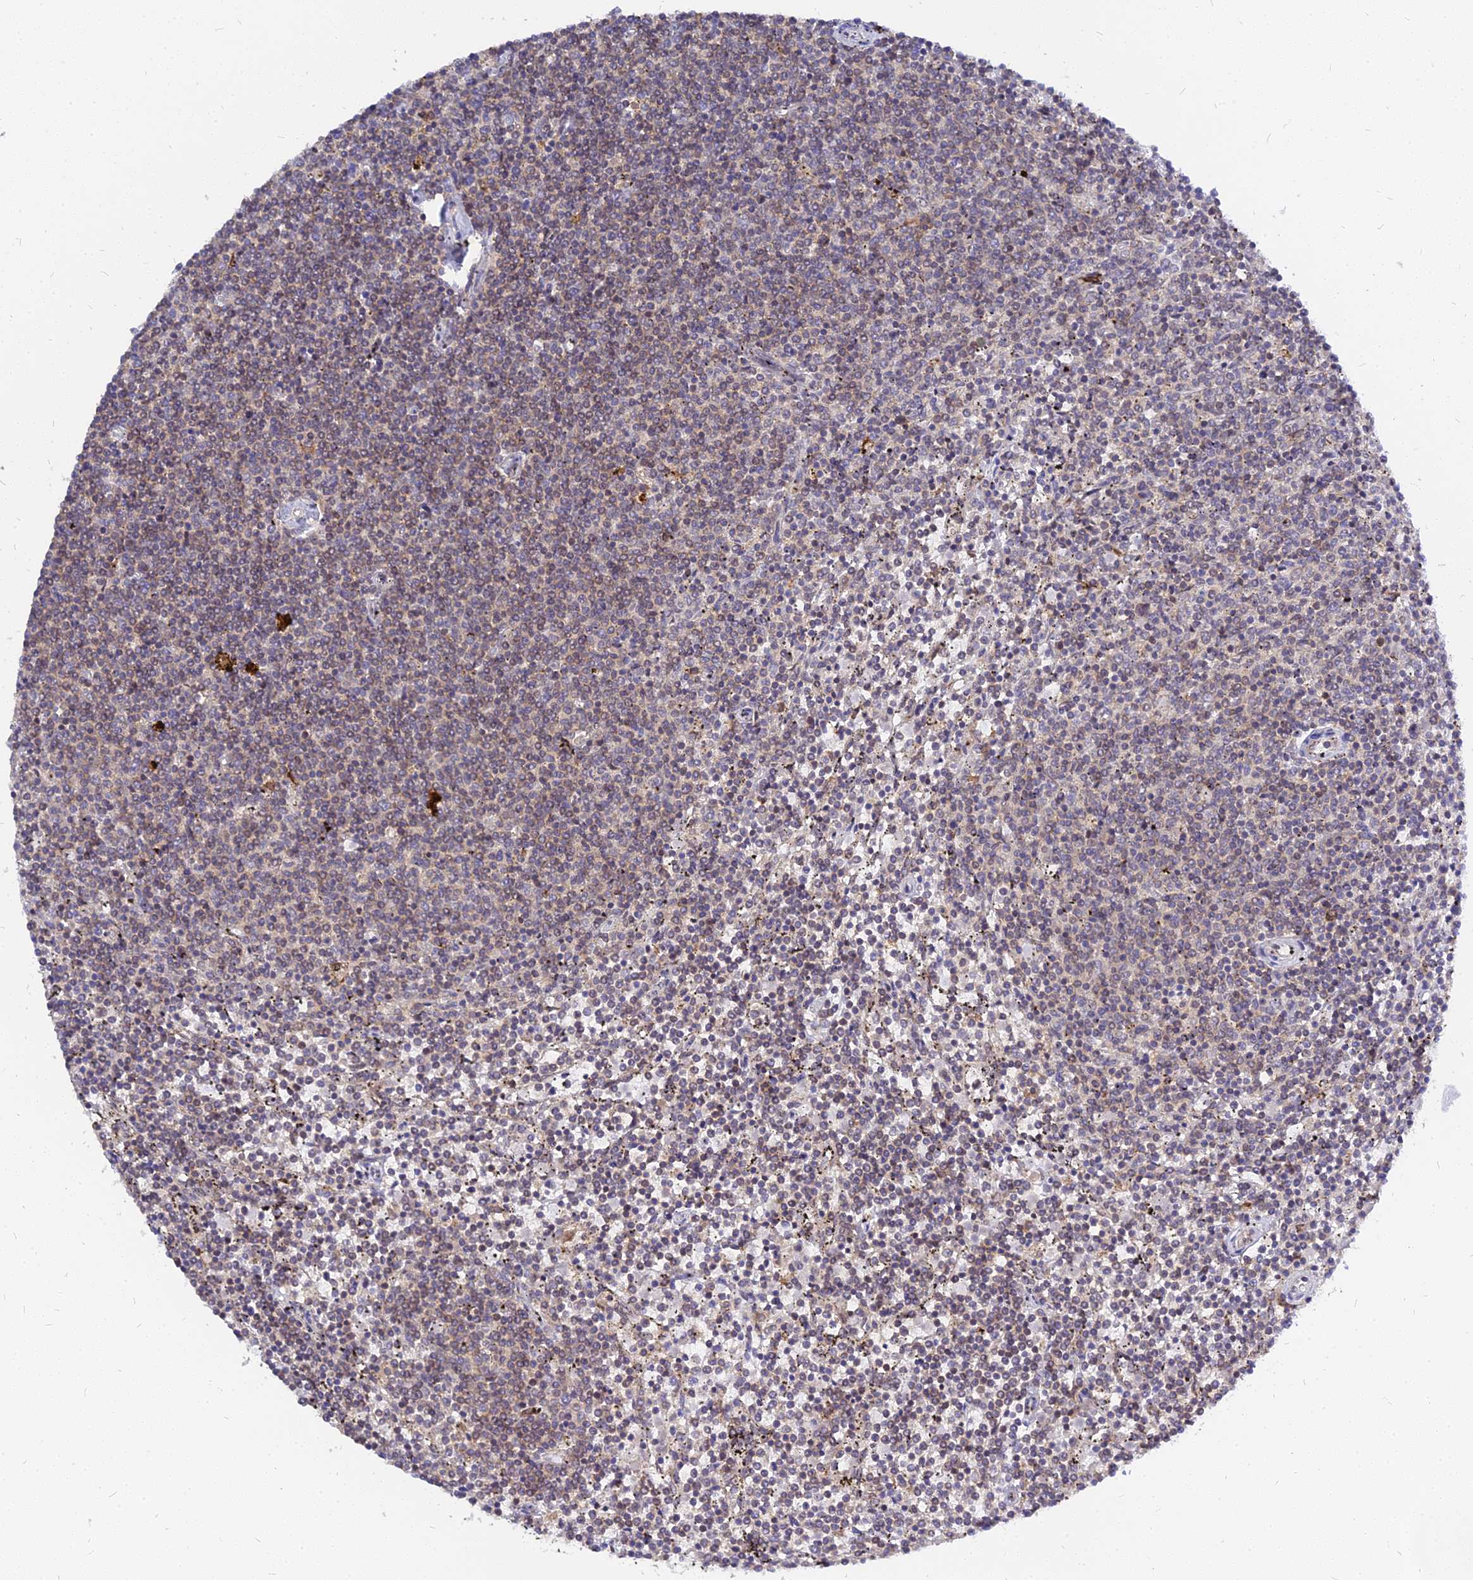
{"staining": {"intensity": "weak", "quantity": "25%-75%", "location": "cytoplasmic/membranous"}, "tissue": "lymphoma", "cell_type": "Tumor cells", "image_type": "cancer", "snomed": [{"axis": "morphology", "description": "Malignant lymphoma, non-Hodgkin's type, Low grade"}, {"axis": "topography", "description": "Spleen"}], "caption": "A brown stain labels weak cytoplasmic/membranous staining of a protein in low-grade malignant lymphoma, non-Hodgkin's type tumor cells. The protein of interest is stained brown, and the nuclei are stained in blue (DAB (3,3'-diaminobenzidine) IHC with brightfield microscopy, high magnification).", "gene": "RNF121", "patient": {"sex": "female", "age": 50}}